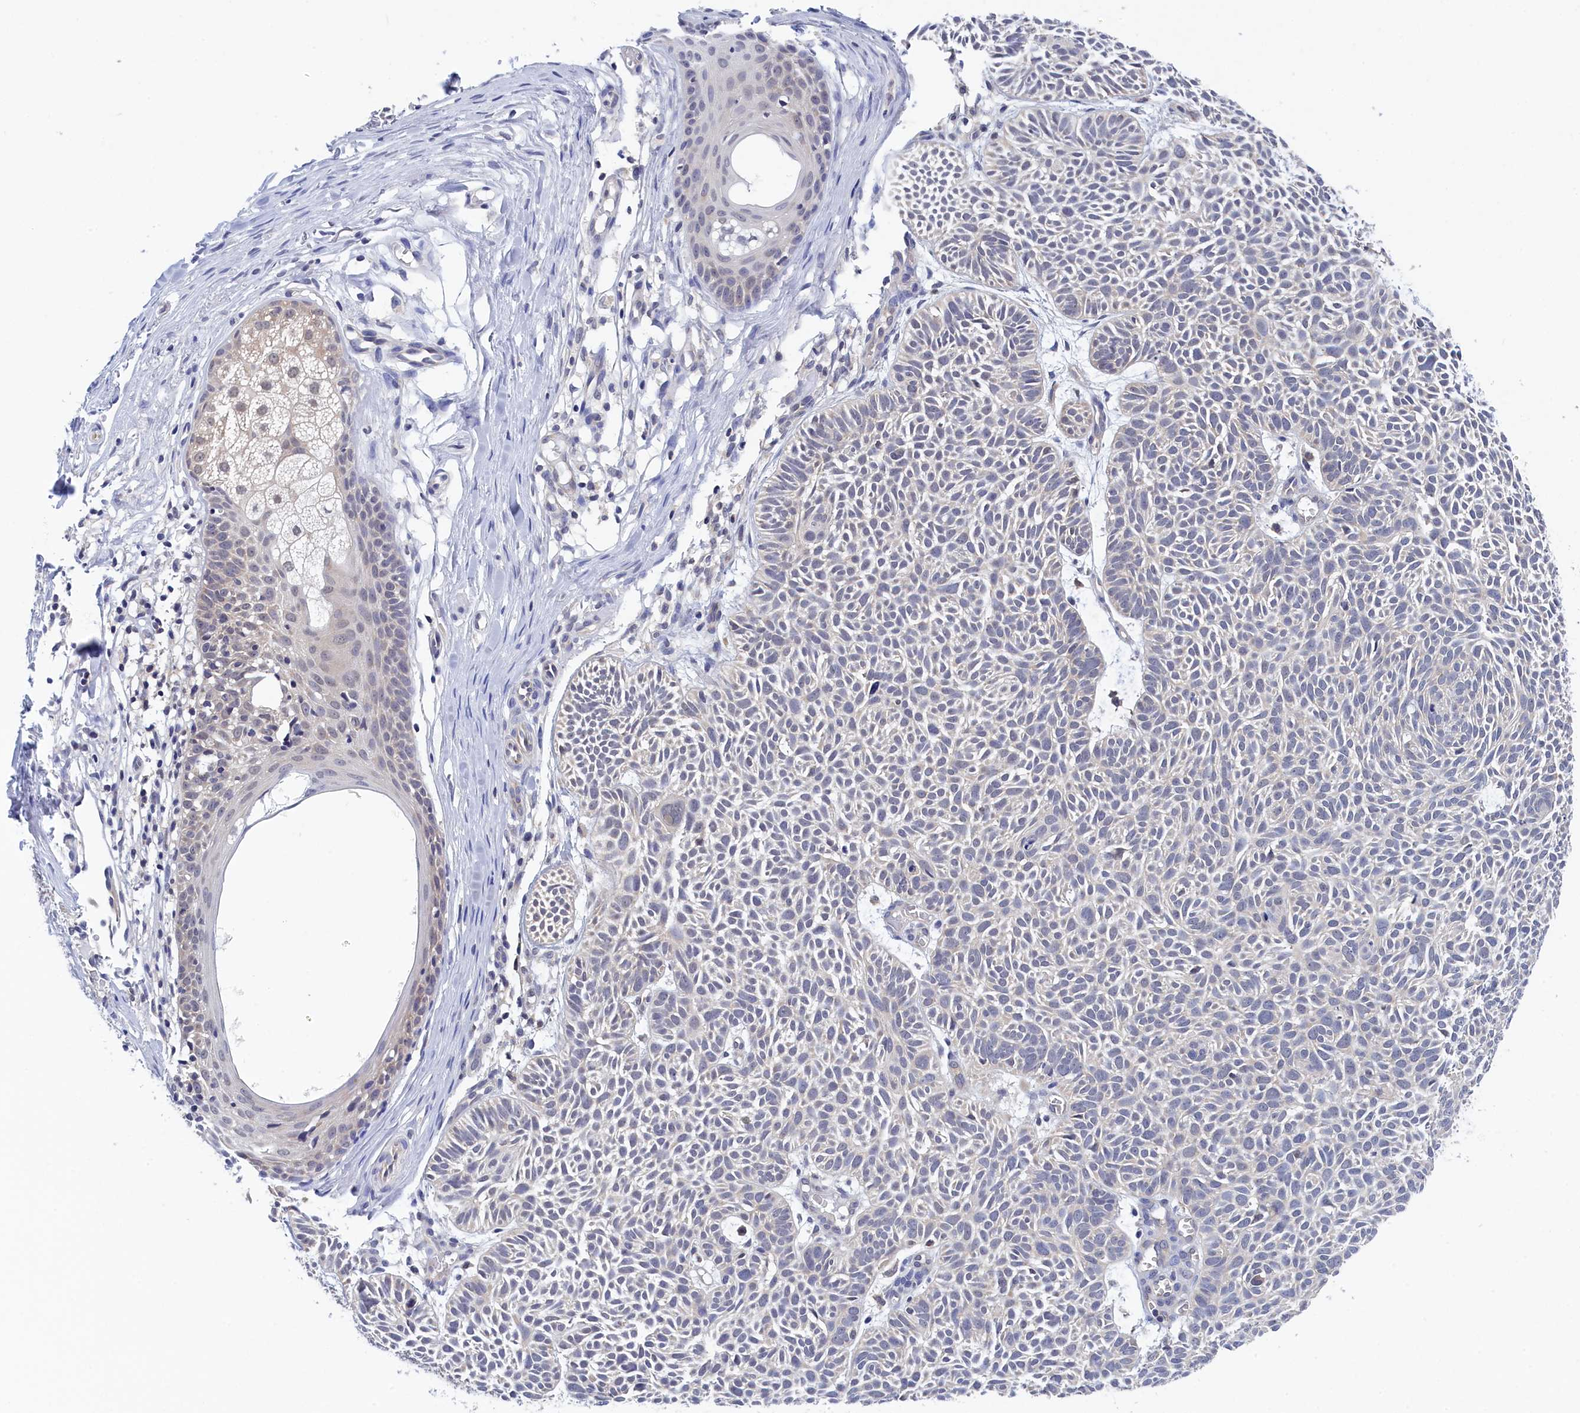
{"staining": {"intensity": "negative", "quantity": "none", "location": "none"}, "tissue": "skin cancer", "cell_type": "Tumor cells", "image_type": "cancer", "snomed": [{"axis": "morphology", "description": "Basal cell carcinoma"}, {"axis": "topography", "description": "Skin"}], "caption": "Tumor cells show no significant expression in skin basal cell carcinoma.", "gene": "PGP", "patient": {"sex": "male", "age": 69}}